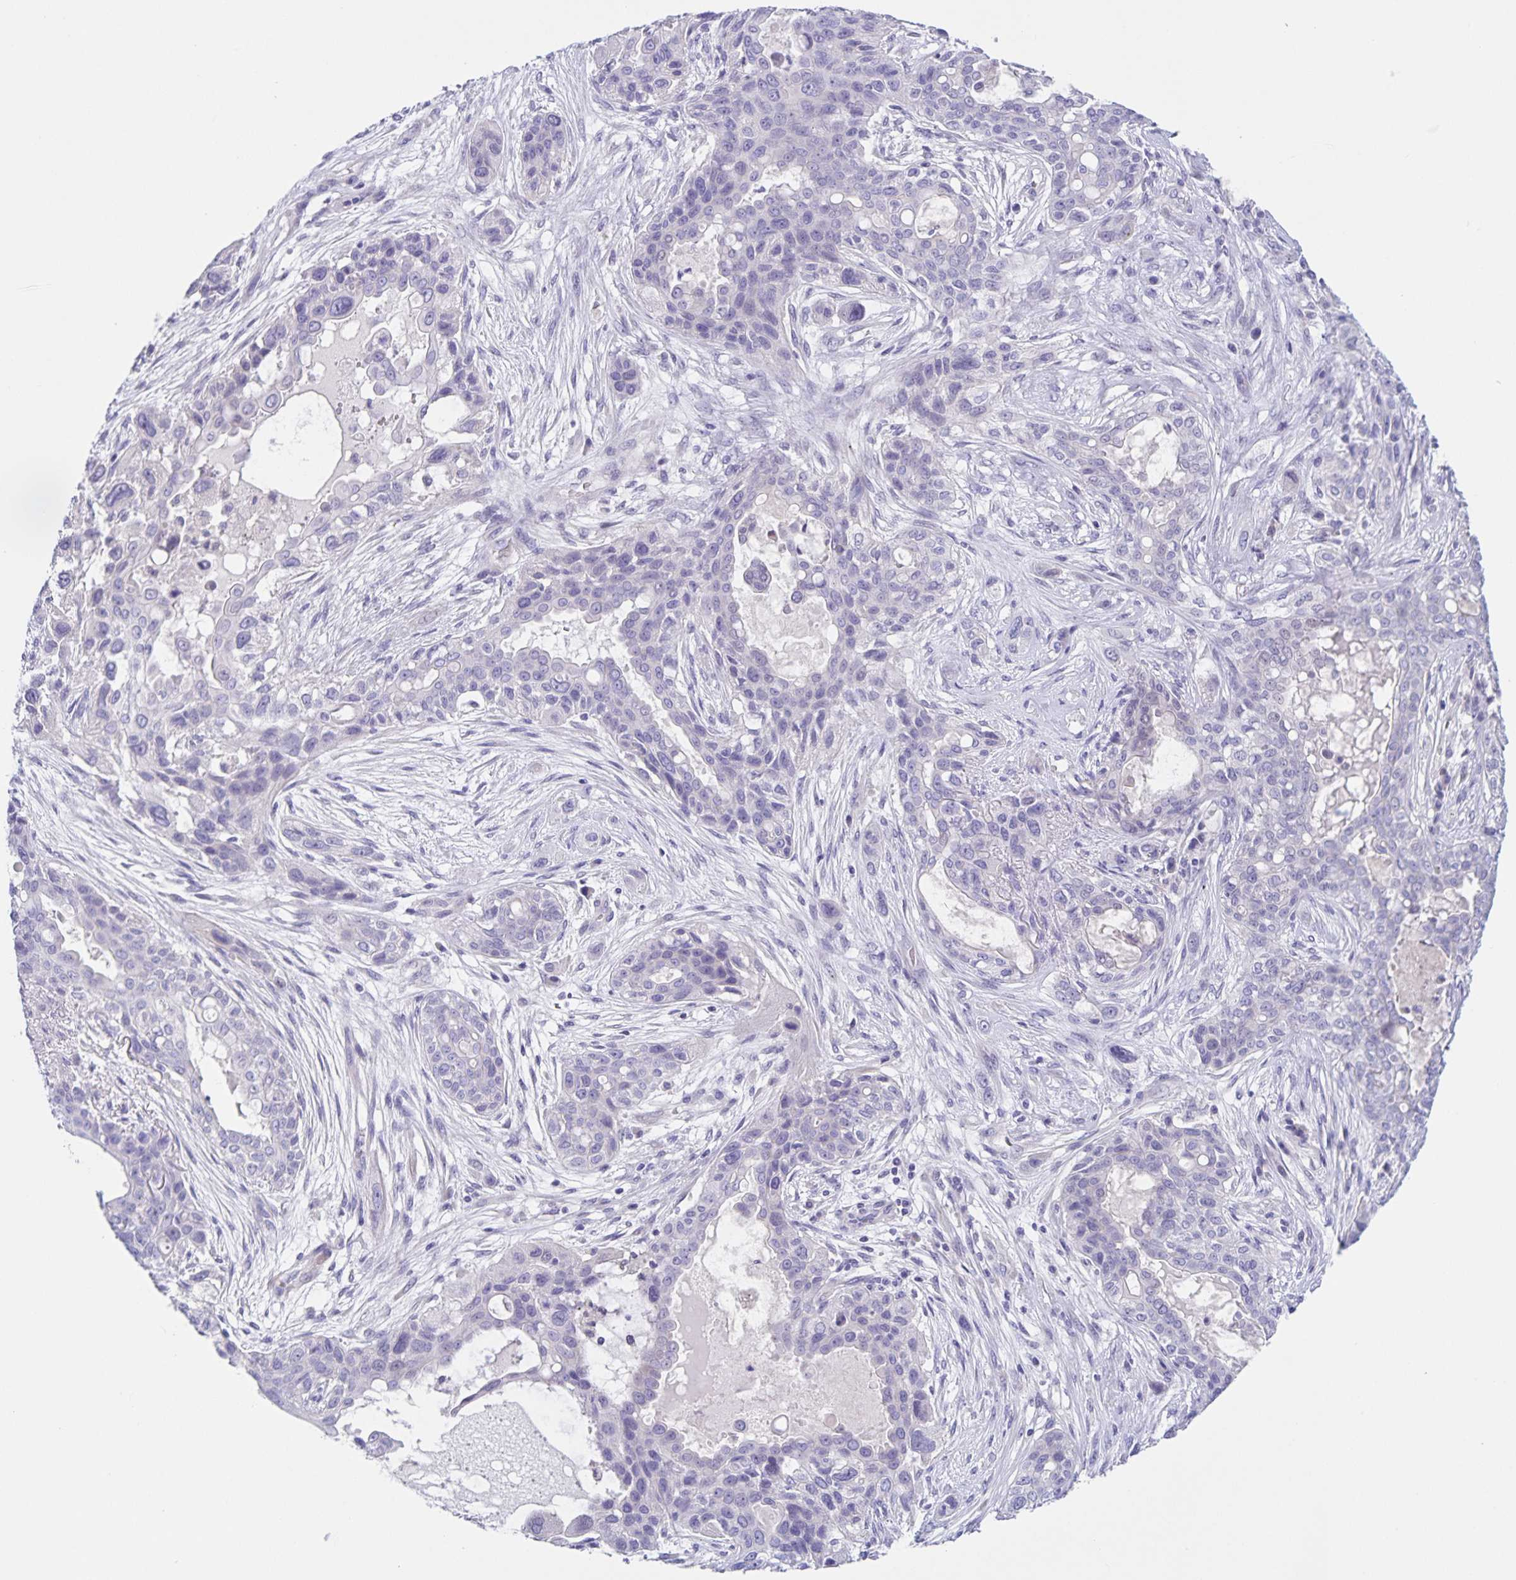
{"staining": {"intensity": "negative", "quantity": "none", "location": "none"}, "tissue": "lung cancer", "cell_type": "Tumor cells", "image_type": "cancer", "snomed": [{"axis": "morphology", "description": "Squamous cell carcinoma, NOS"}, {"axis": "topography", "description": "Lung"}], "caption": "This is an IHC photomicrograph of lung cancer. There is no positivity in tumor cells.", "gene": "DMGDH", "patient": {"sex": "female", "age": 70}}